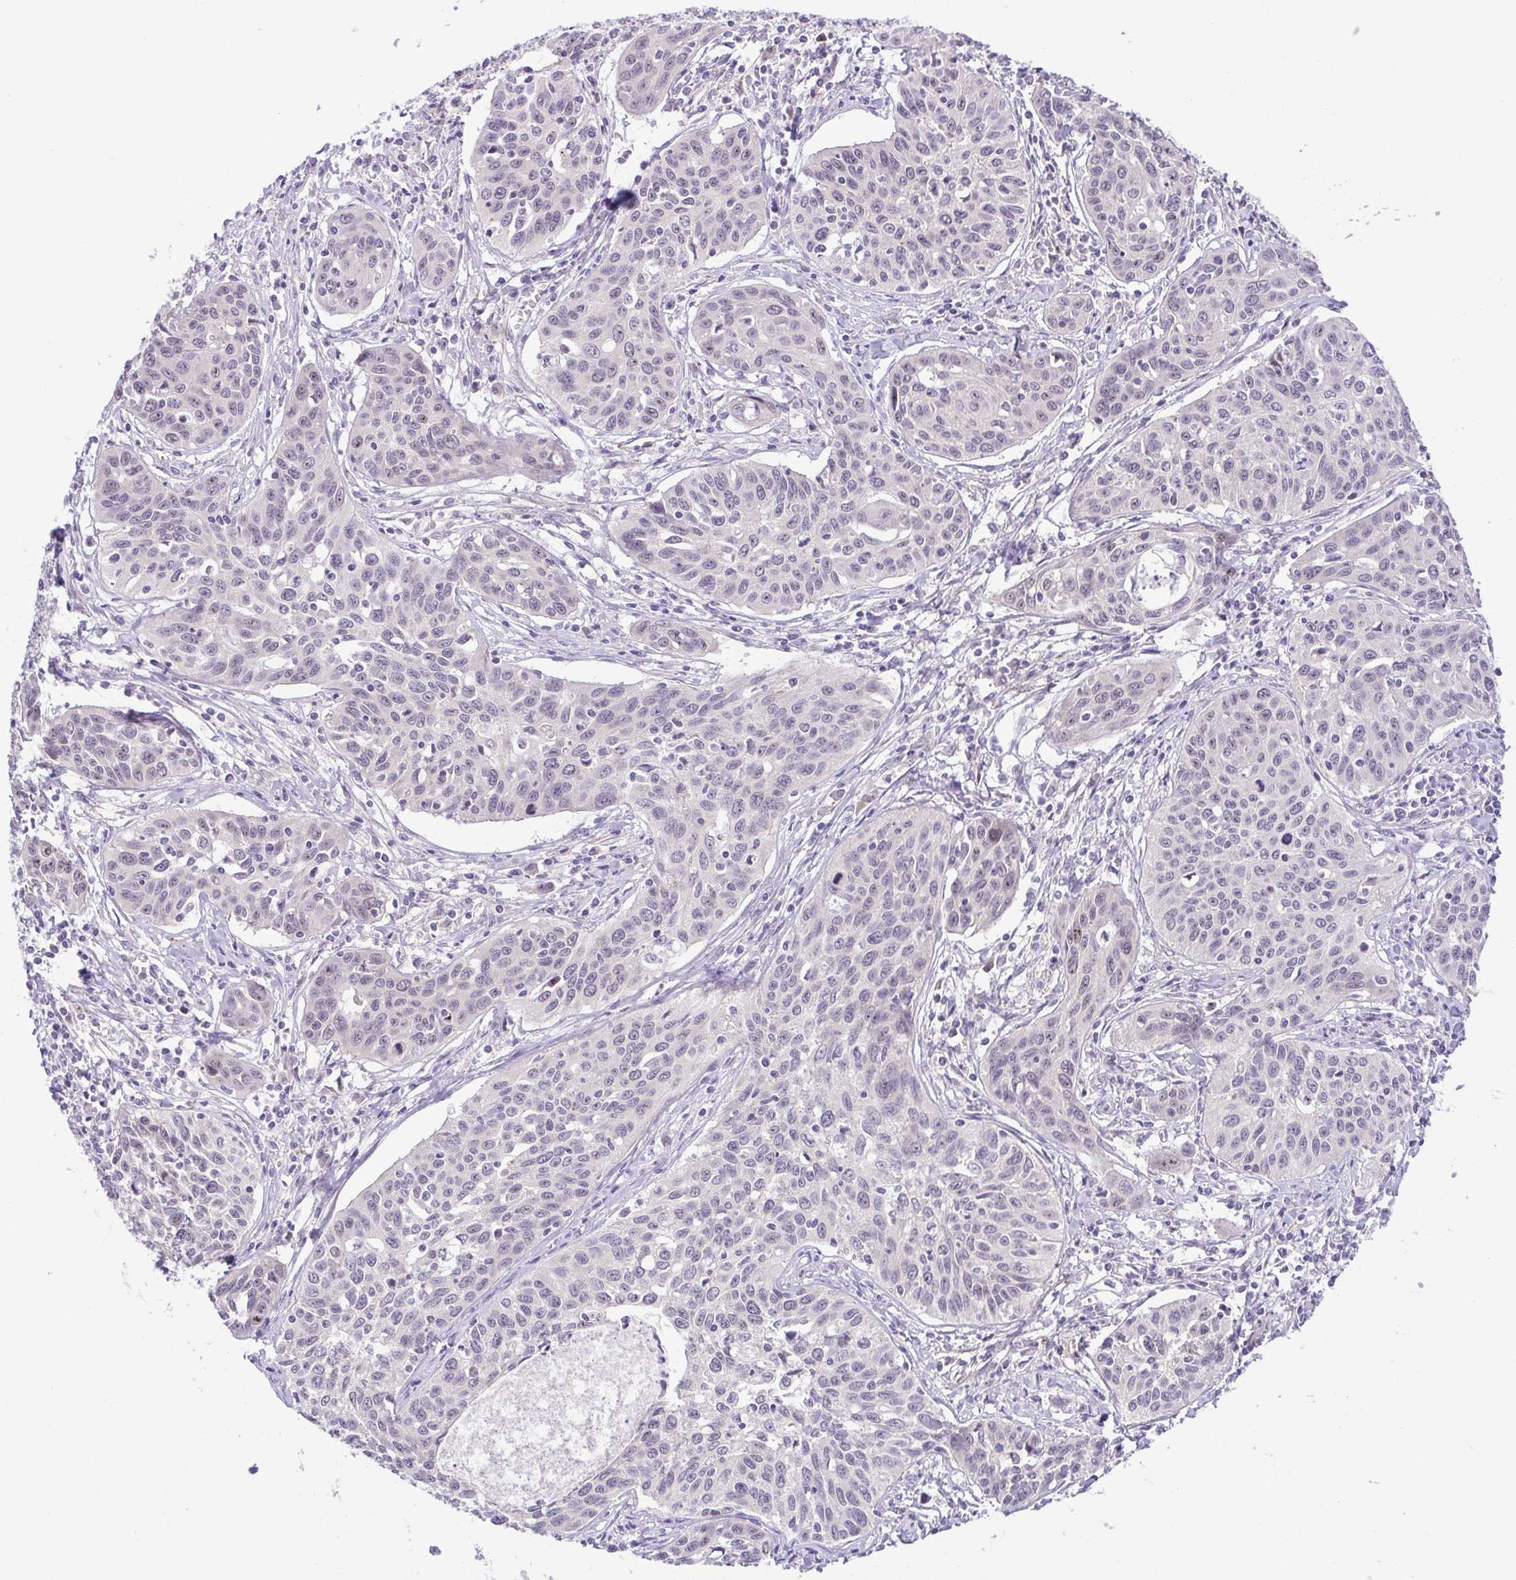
{"staining": {"intensity": "negative", "quantity": "none", "location": "none"}, "tissue": "cervical cancer", "cell_type": "Tumor cells", "image_type": "cancer", "snomed": [{"axis": "morphology", "description": "Squamous cell carcinoma, NOS"}, {"axis": "topography", "description": "Cervix"}], "caption": "Immunohistochemistry photomicrograph of cervical cancer stained for a protein (brown), which shows no expression in tumor cells. (DAB (3,3'-diaminobenzidine) immunohistochemistry (IHC), high magnification).", "gene": "RSL24D1", "patient": {"sex": "female", "age": 31}}